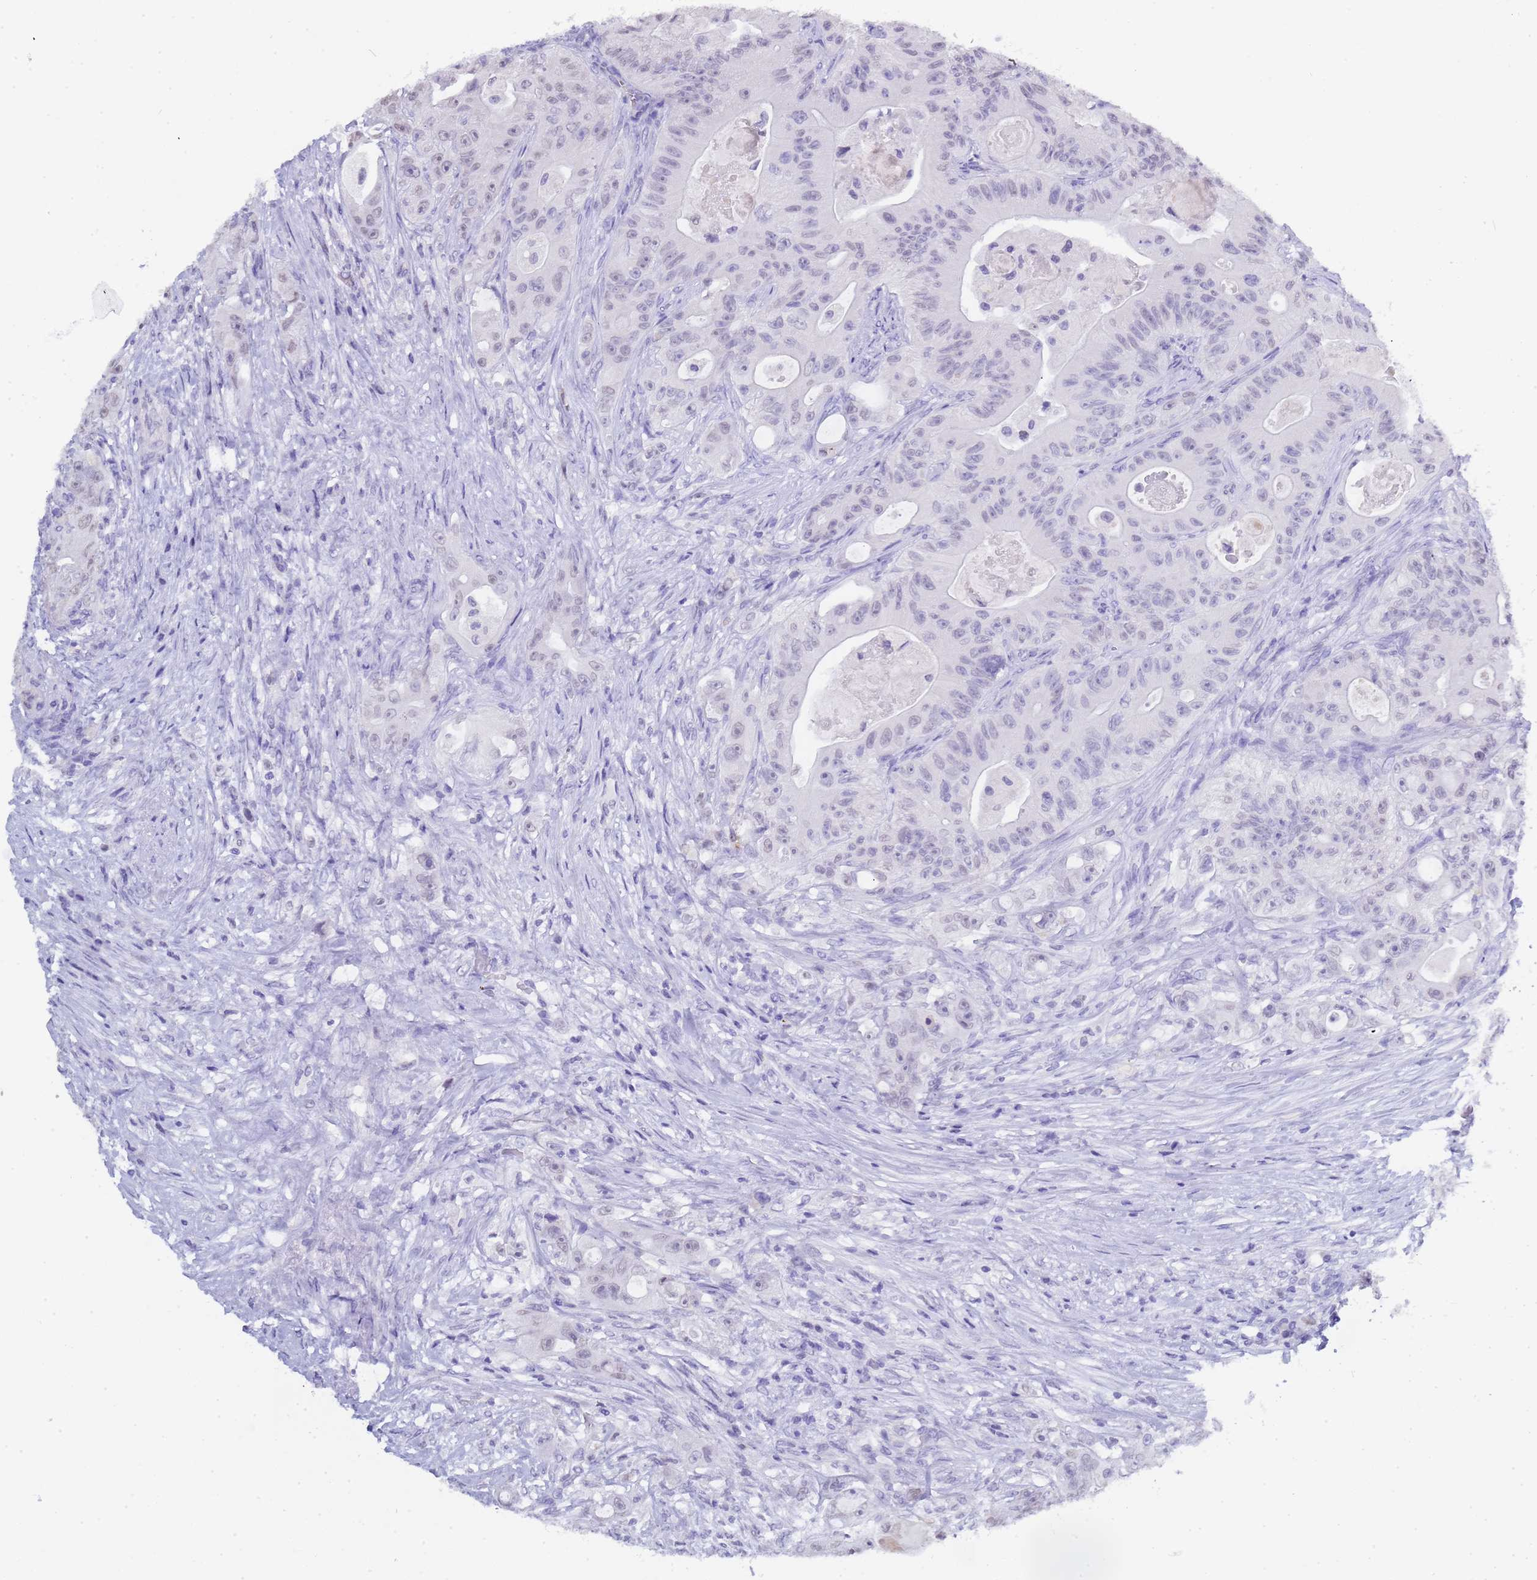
{"staining": {"intensity": "negative", "quantity": "none", "location": "none"}, "tissue": "colorectal cancer", "cell_type": "Tumor cells", "image_type": "cancer", "snomed": [{"axis": "morphology", "description": "Adenocarcinoma, NOS"}, {"axis": "topography", "description": "Colon"}], "caption": "An immunohistochemistry (IHC) image of colorectal cancer is shown. There is no staining in tumor cells of colorectal cancer. (Immunohistochemistry, brightfield microscopy, high magnification).", "gene": "CTRC", "patient": {"sex": "female", "age": 46}}